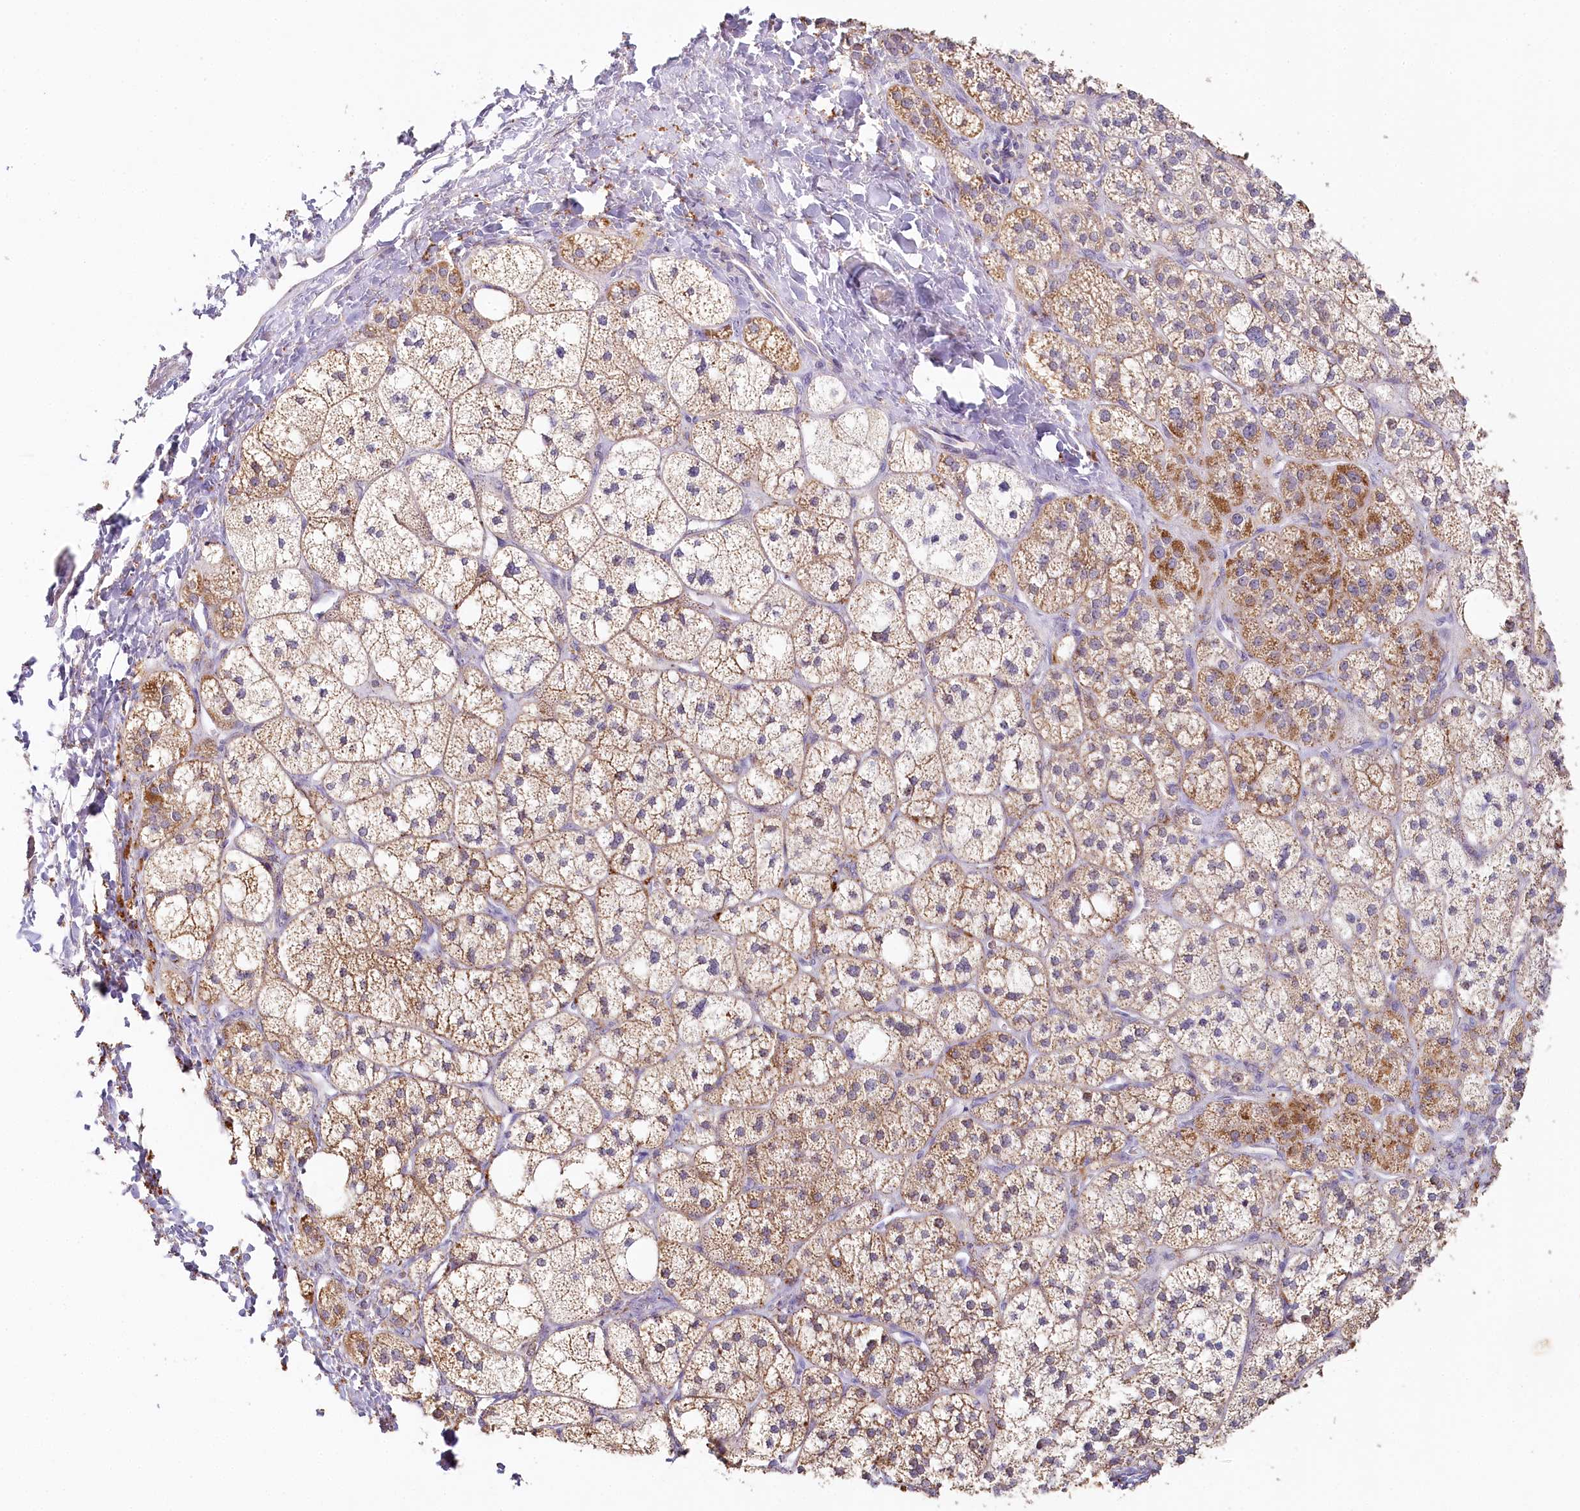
{"staining": {"intensity": "moderate", "quantity": ">75%", "location": "cytoplasmic/membranous"}, "tissue": "adrenal gland", "cell_type": "Glandular cells", "image_type": "normal", "snomed": [{"axis": "morphology", "description": "Normal tissue, NOS"}, {"axis": "topography", "description": "Adrenal gland"}], "caption": "The image exhibits staining of unremarkable adrenal gland, revealing moderate cytoplasmic/membranous protein positivity (brown color) within glandular cells. (DAB (3,3'-diaminobenzidine) = brown stain, brightfield microscopy at high magnification).", "gene": "MMP25", "patient": {"sex": "male", "age": 61}}